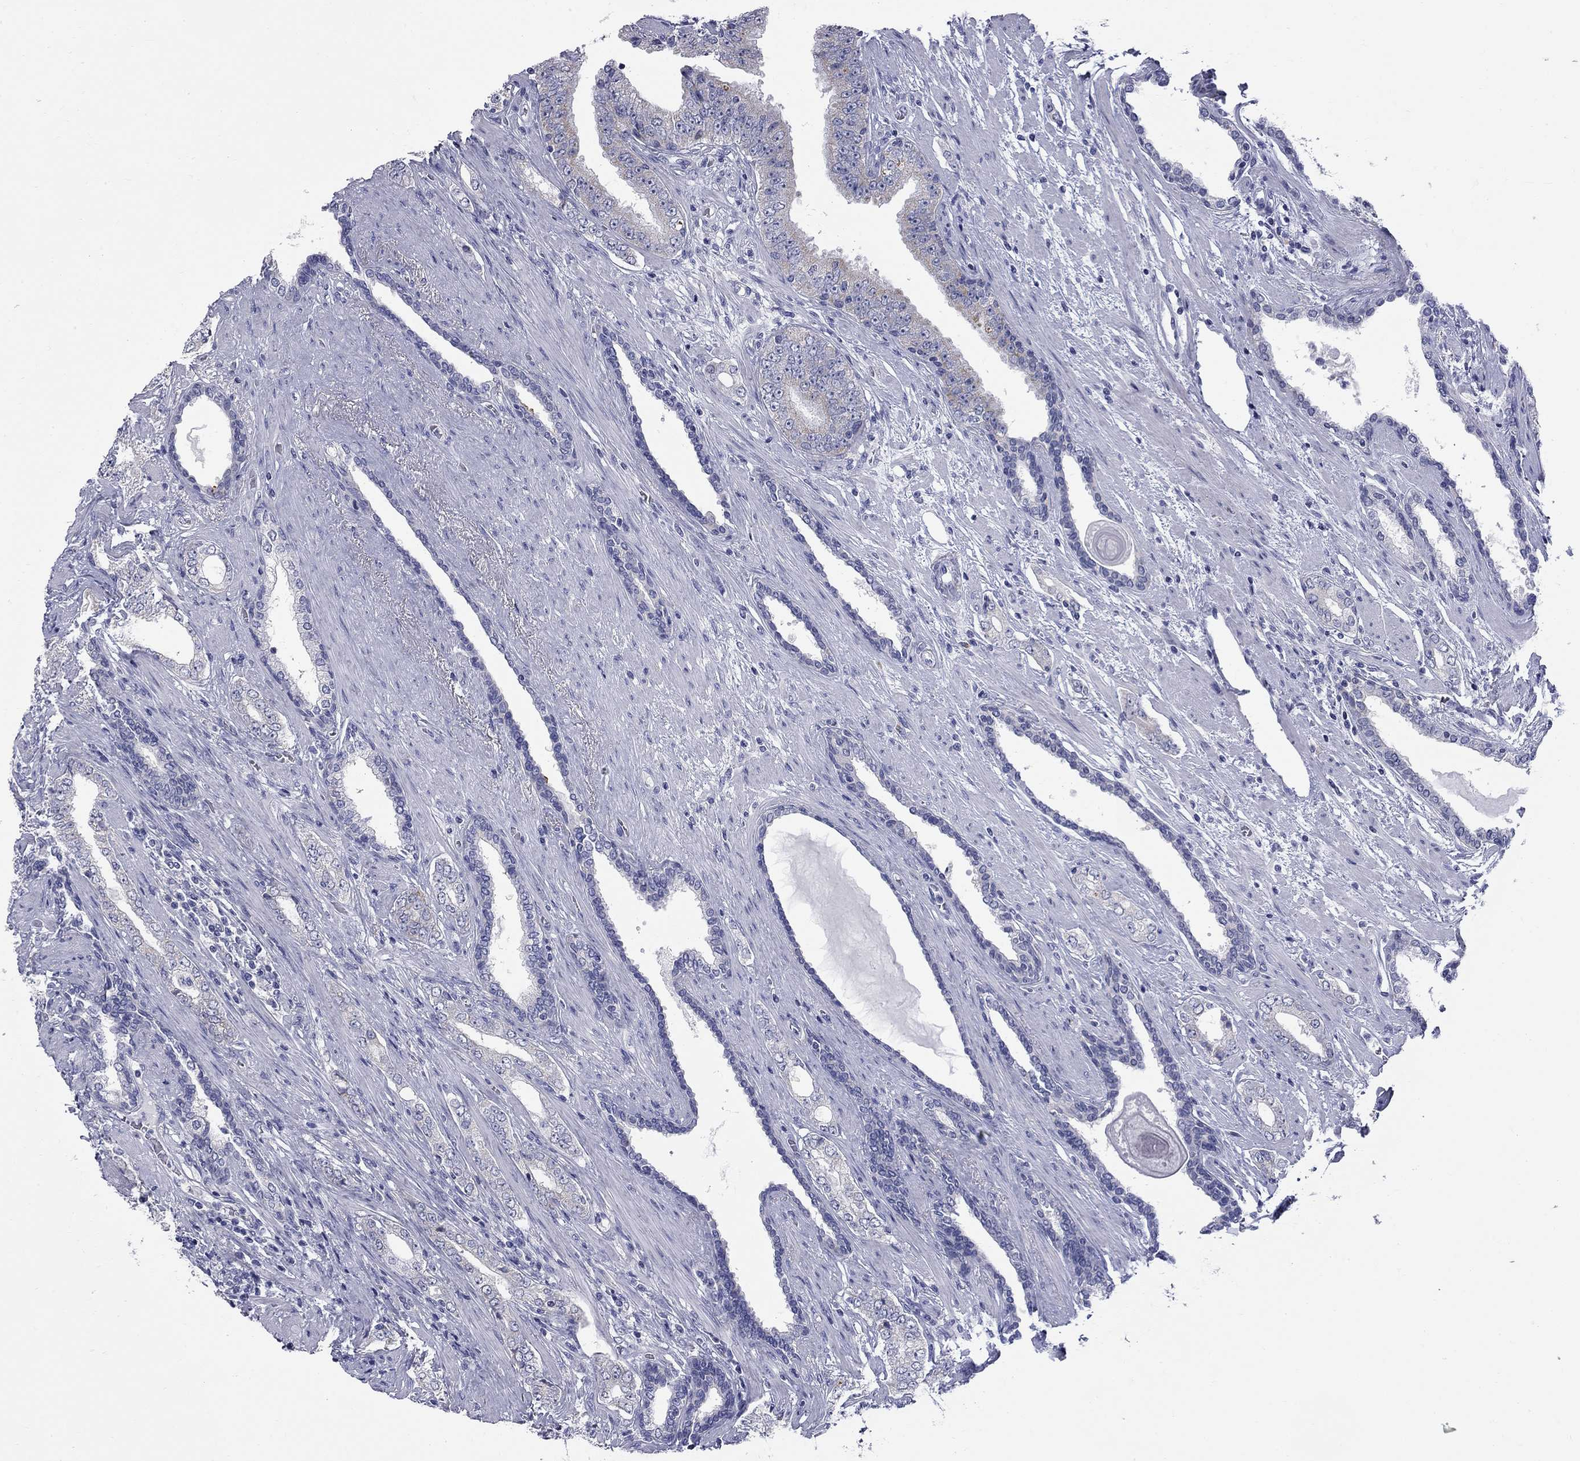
{"staining": {"intensity": "negative", "quantity": "none", "location": "none"}, "tissue": "prostate cancer", "cell_type": "Tumor cells", "image_type": "cancer", "snomed": [{"axis": "morphology", "description": "Adenocarcinoma, Low grade"}, {"axis": "topography", "description": "Prostate and seminal vesicle, NOS"}], "caption": "Prostate low-grade adenocarcinoma was stained to show a protein in brown. There is no significant positivity in tumor cells.", "gene": "ABCB4", "patient": {"sex": "male", "age": 61}}